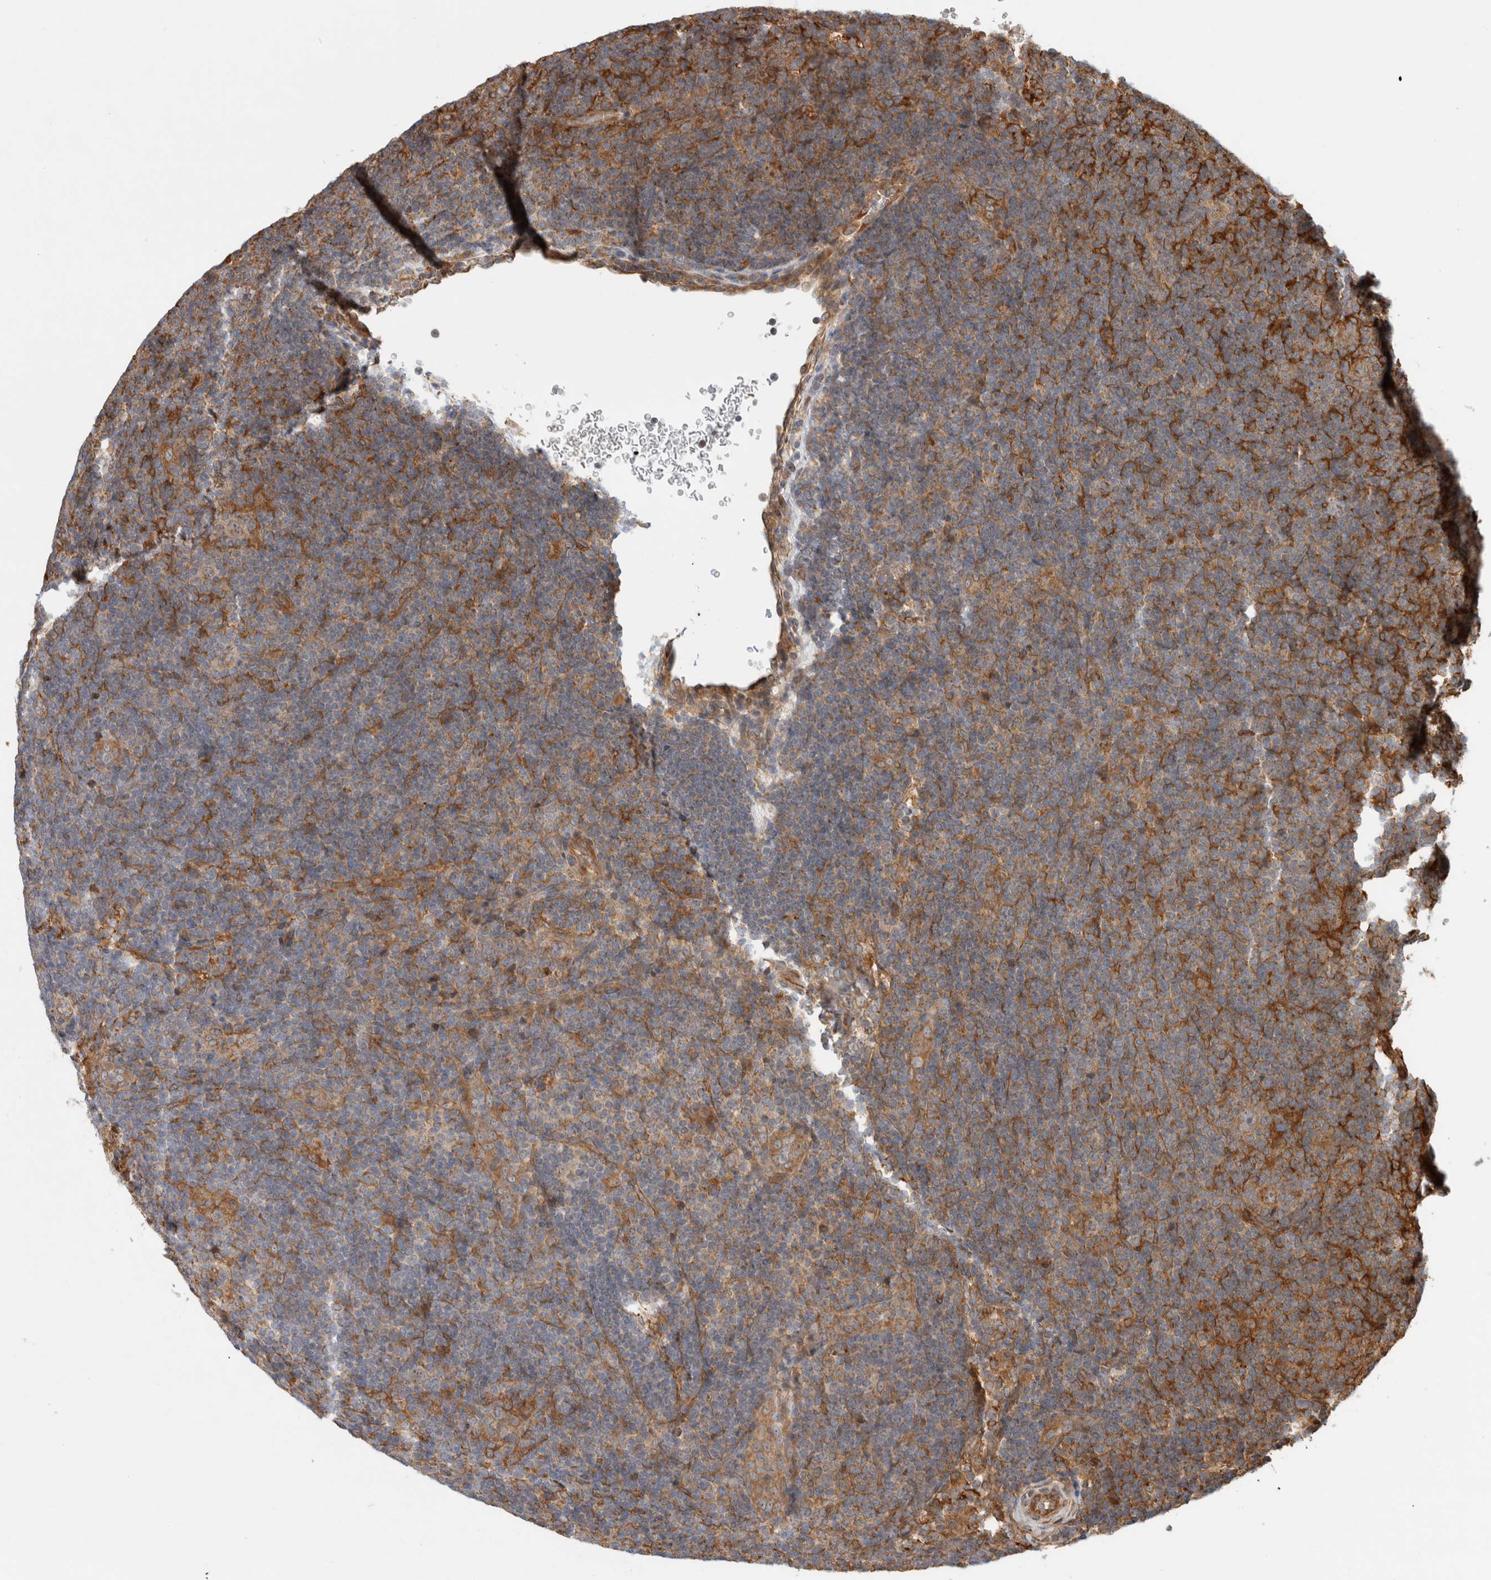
{"staining": {"intensity": "weak", "quantity": ">75%", "location": "cytoplasmic/membranous"}, "tissue": "lymphoma", "cell_type": "Tumor cells", "image_type": "cancer", "snomed": [{"axis": "morphology", "description": "Hodgkin's disease, NOS"}, {"axis": "topography", "description": "Lymph node"}], "caption": "Immunohistochemical staining of Hodgkin's disease shows low levels of weak cytoplasmic/membranous positivity in about >75% of tumor cells.", "gene": "TUBD1", "patient": {"sex": "female", "age": 57}}